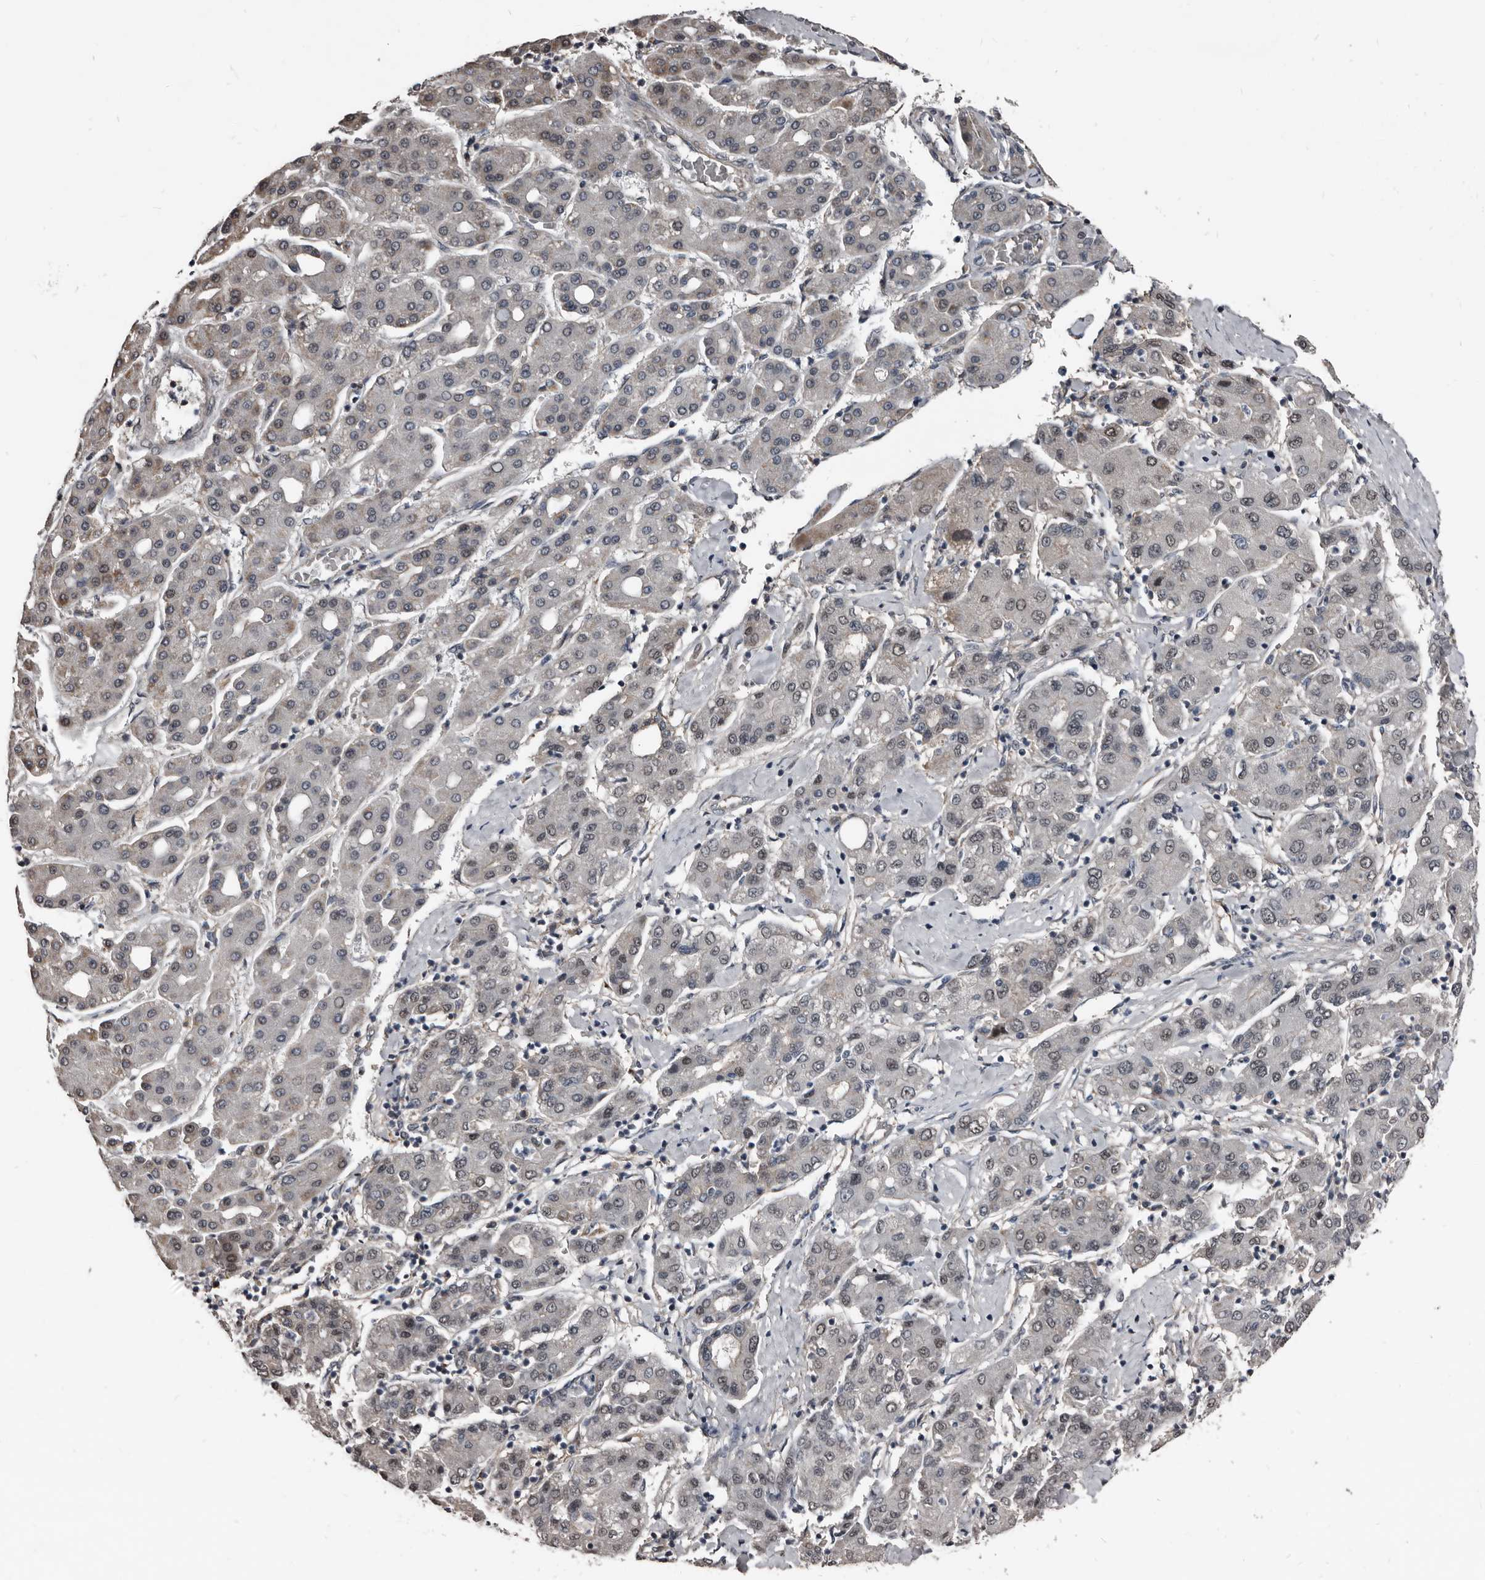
{"staining": {"intensity": "weak", "quantity": "<25%", "location": "cytoplasmic/membranous"}, "tissue": "liver cancer", "cell_type": "Tumor cells", "image_type": "cancer", "snomed": [{"axis": "morphology", "description": "Carcinoma, Hepatocellular, NOS"}, {"axis": "topography", "description": "Liver"}], "caption": "Photomicrograph shows no protein expression in tumor cells of liver cancer tissue. (Brightfield microscopy of DAB immunohistochemistry at high magnification).", "gene": "DHPS", "patient": {"sex": "male", "age": 65}}